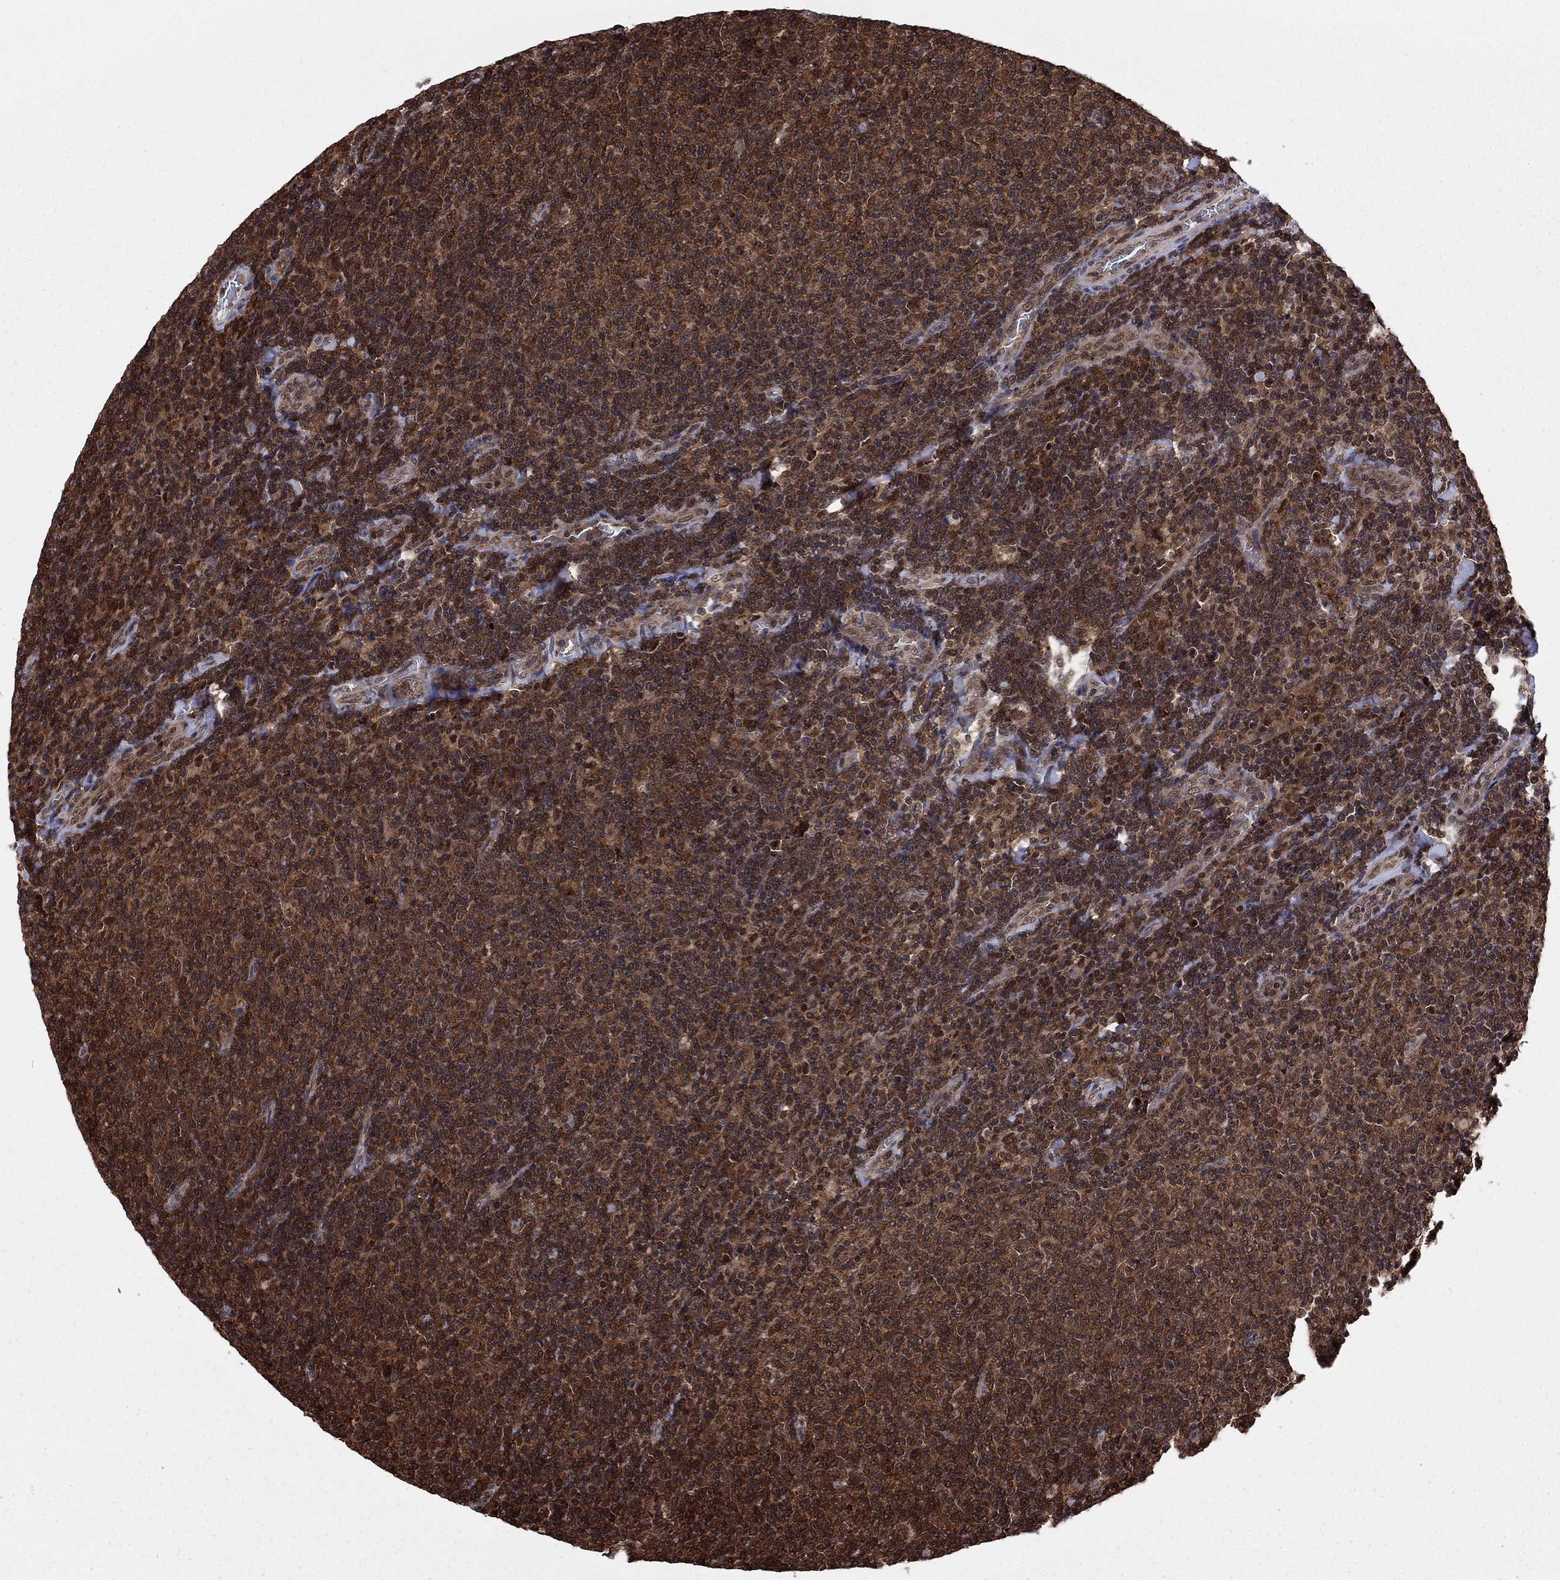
{"staining": {"intensity": "strong", "quantity": ">75%", "location": "cytoplasmic/membranous"}, "tissue": "lymphoma", "cell_type": "Tumor cells", "image_type": "cancer", "snomed": [{"axis": "morphology", "description": "Malignant lymphoma, non-Hodgkin's type, Low grade"}, {"axis": "topography", "description": "Lymph node"}], "caption": "A brown stain labels strong cytoplasmic/membranous positivity of a protein in lymphoma tumor cells. Nuclei are stained in blue.", "gene": "PSMD2", "patient": {"sex": "male", "age": 52}}